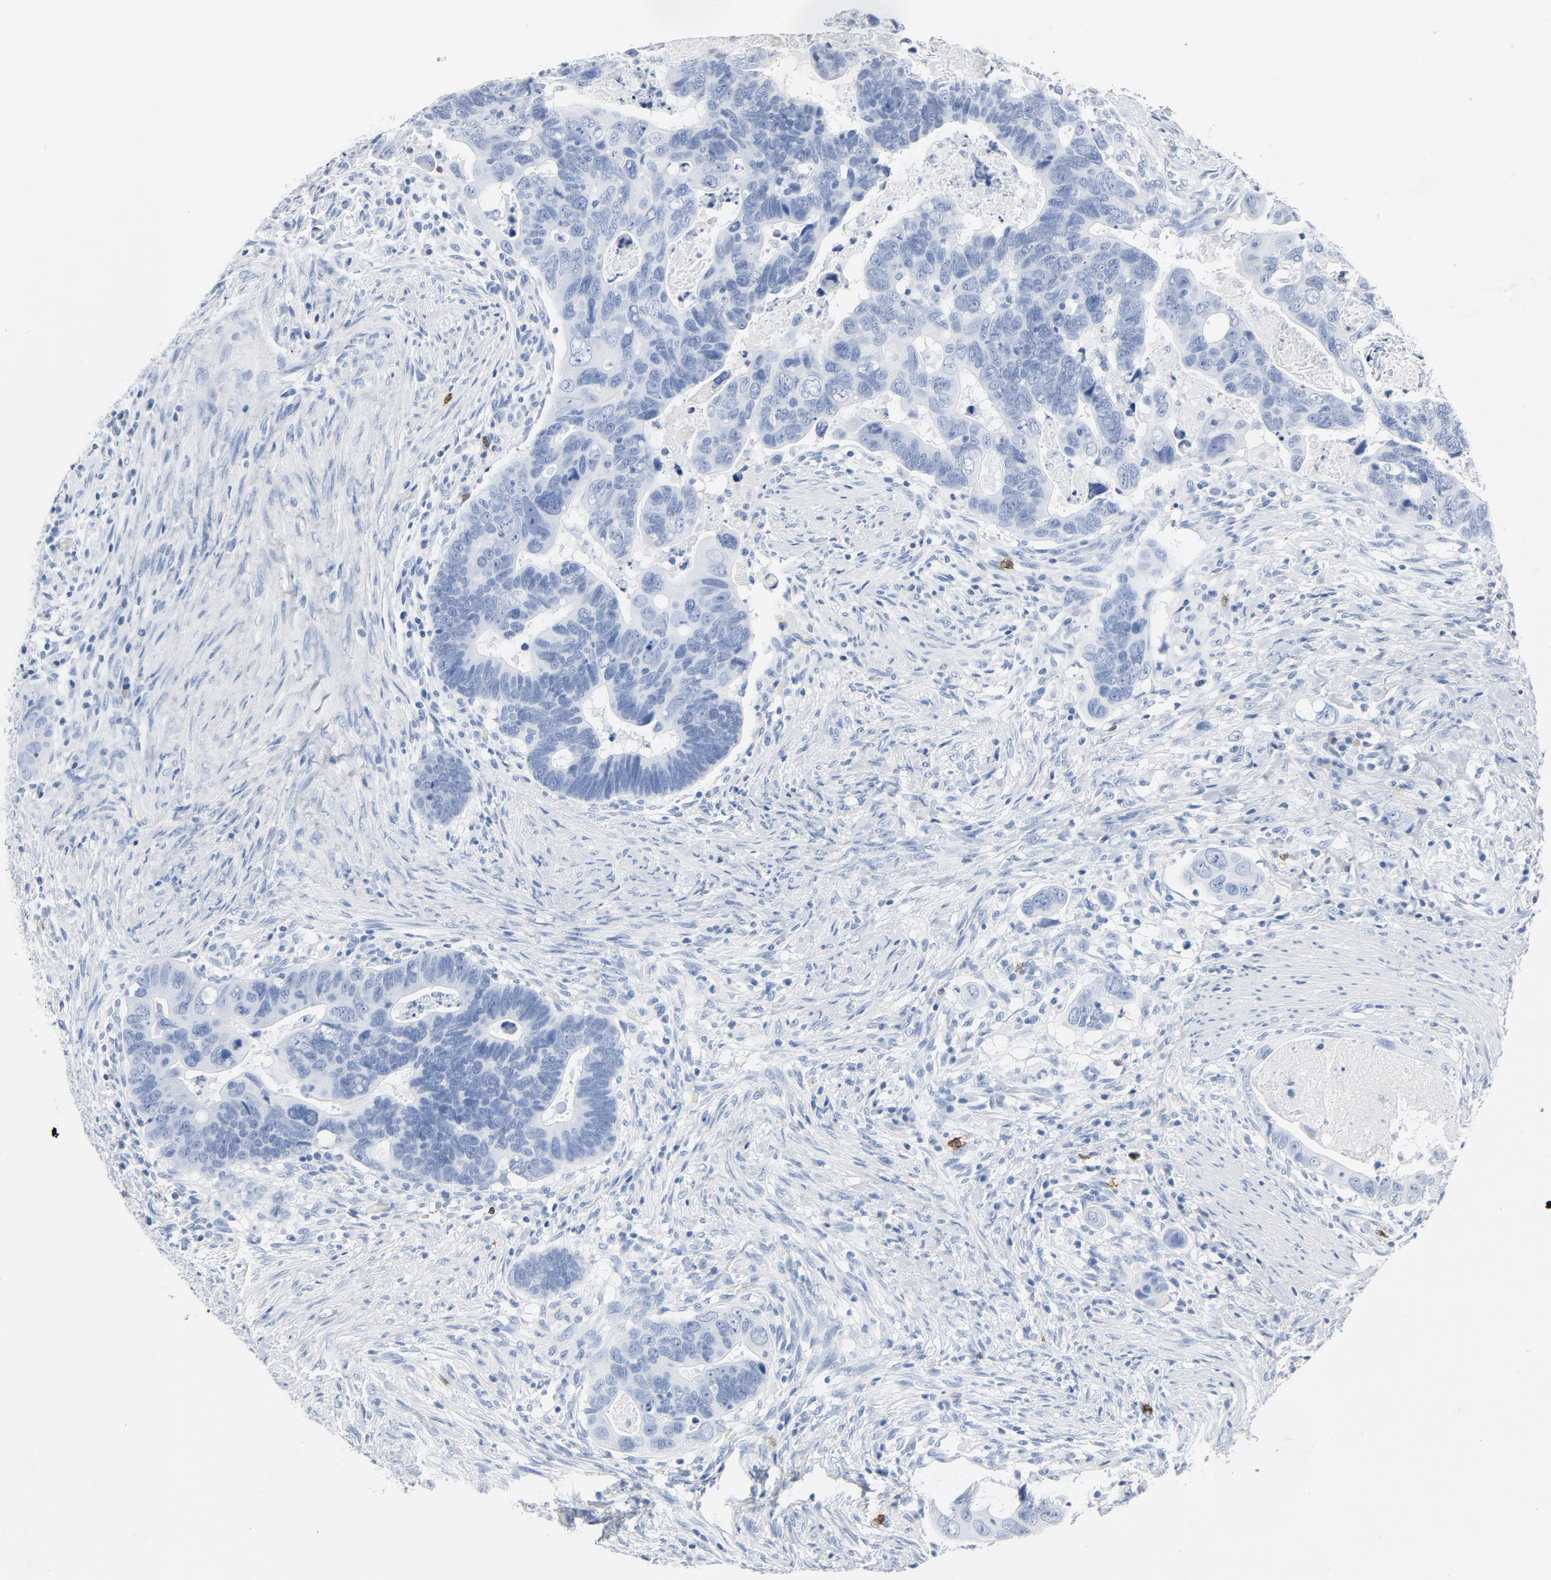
{"staining": {"intensity": "negative", "quantity": "none", "location": "none"}, "tissue": "colorectal cancer", "cell_type": "Tumor cells", "image_type": "cancer", "snomed": [{"axis": "morphology", "description": "Adenocarcinoma, NOS"}, {"axis": "topography", "description": "Rectum"}], "caption": "Image shows no significant protein staining in tumor cells of adenocarcinoma (colorectal).", "gene": "PTPRB", "patient": {"sex": "male", "age": 53}}